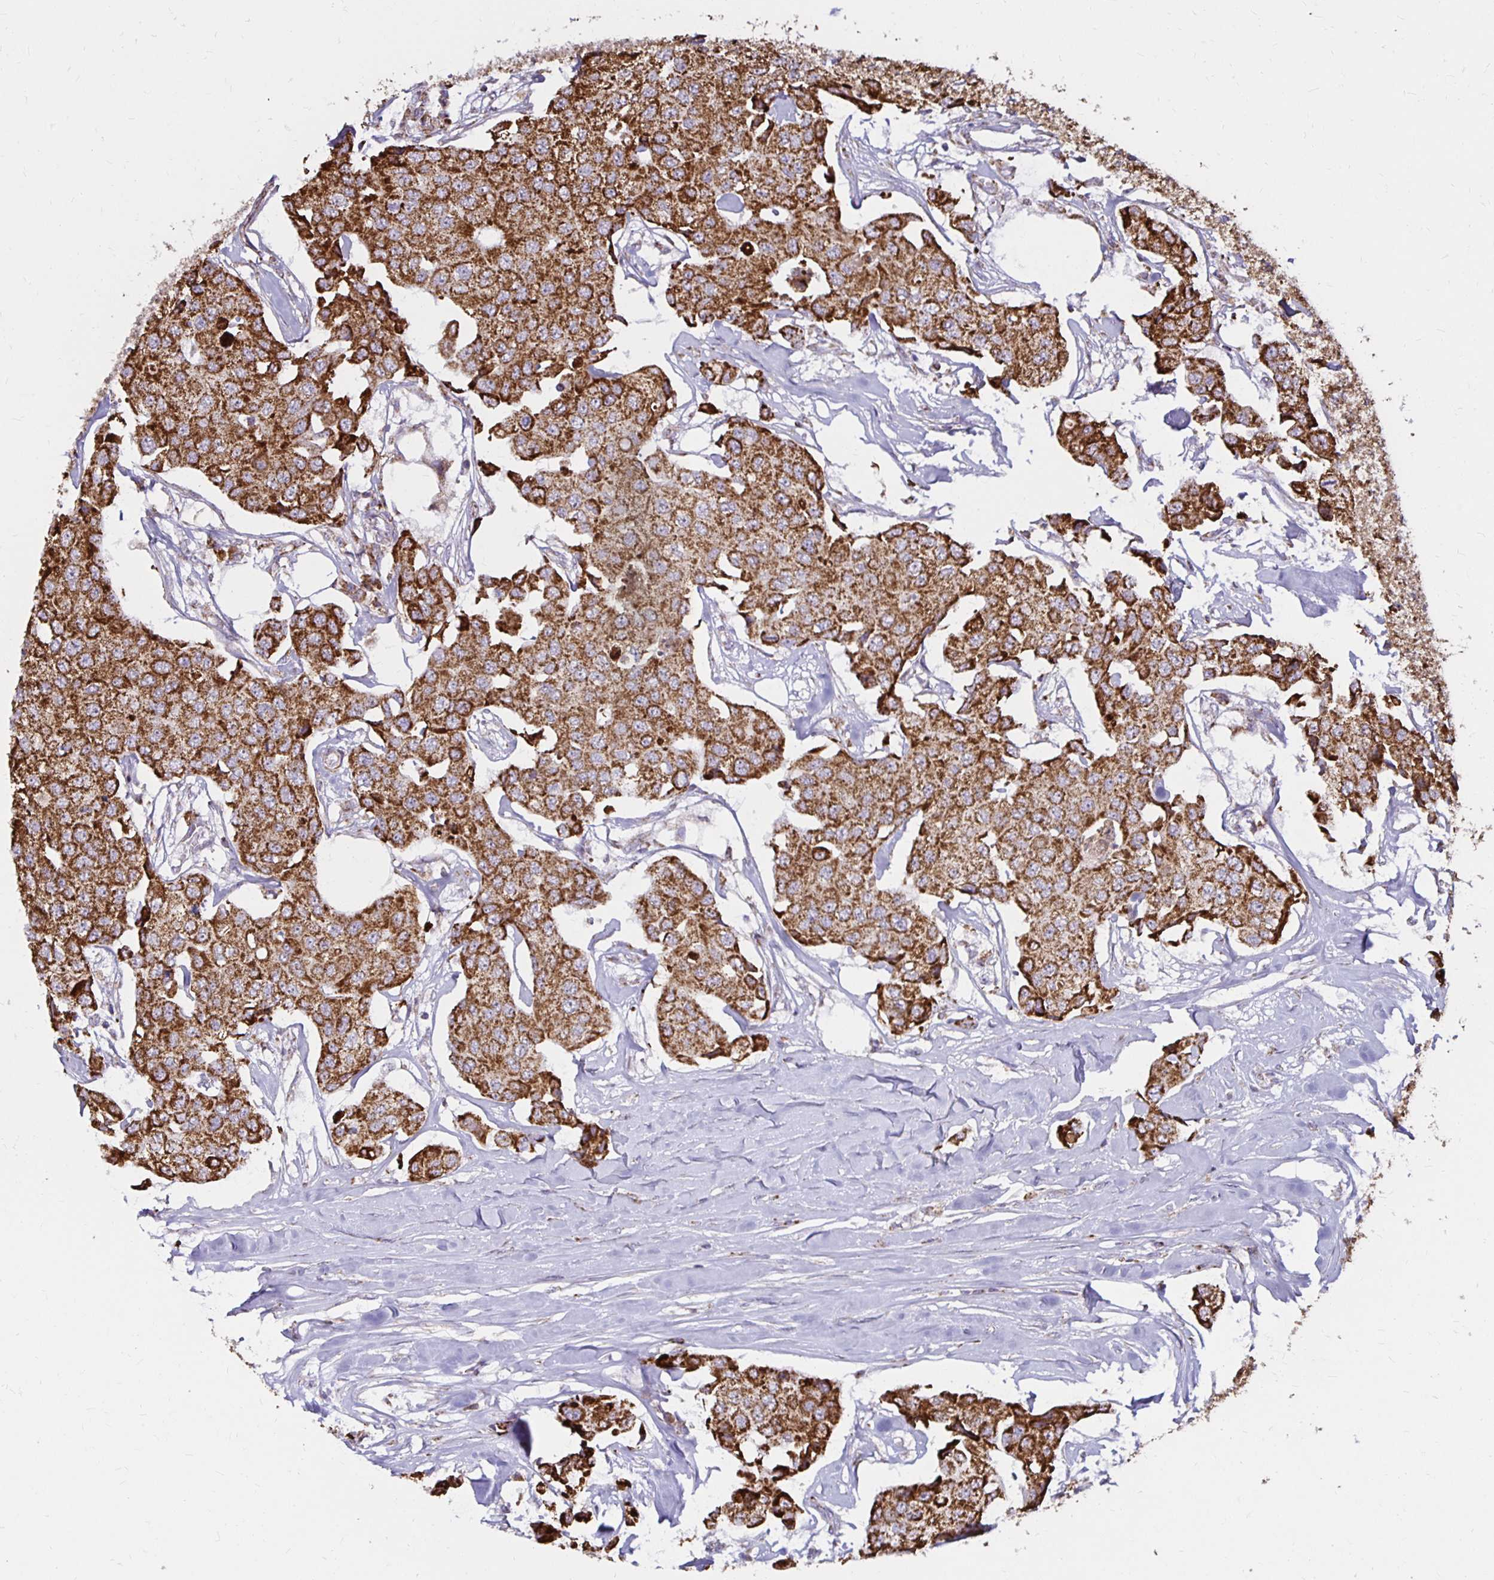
{"staining": {"intensity": "strong", "quantity": ">75%", "location": "cytoplasmic/membranous"}, "tissue": "breast cancer", "cell_type": "Tumor cells", "image_type": "cancer", "snomed": [{"axis": "morphology", "description": "Duct carcinoma"}, {"axis": "topography", "description": "Breast"}, {"axis": "topography", "description": "Lymph node"}], "caption": "This is a micrograph of immunohistochemistry (IHC) staining of breast cancer (intraductal carcinoma), which shows strong staining in the cytoplasmic/membranous of tumor cells.", "gene": "IER3", "patient": {"sex": "female", "age": 80}}